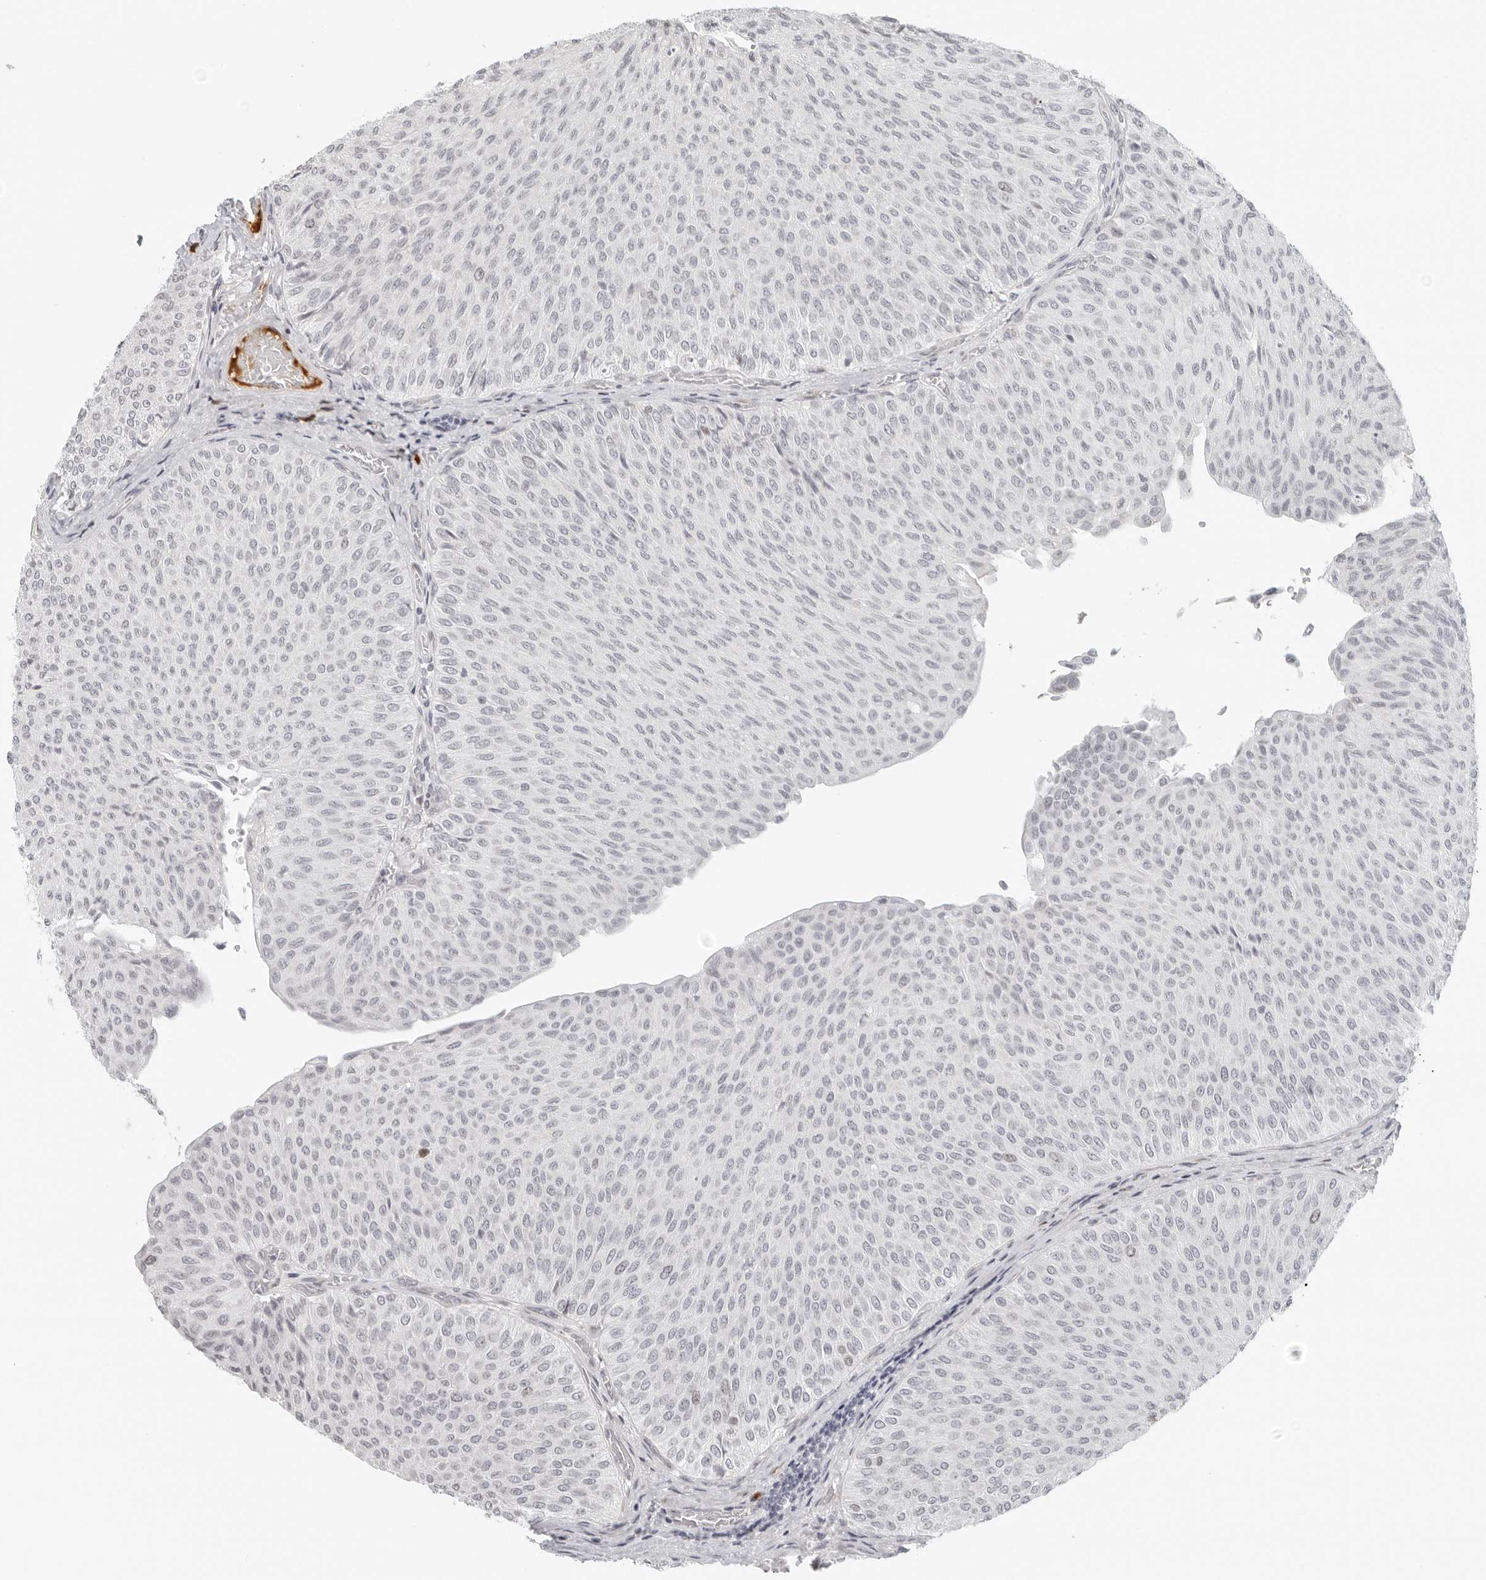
{"staining": {"intensity": "negative", "quantity": "none", "location": "none"}, "tissue": "urothelial cancer", "cell_type": "Tumor cells", "image_type": "cancer", "snomed": [{"axis": "morphology", "description": "Urothelial carcinoma, Low grade"}, {"axis": "topography", "description": "Urinary bladder"}], "caption": "This is an immunohistochemistry image of human urothelial cancer. There is no expression in tumor cells.", "gene": "ZNF678", "patient": {"sex": "male", "age": 78}}